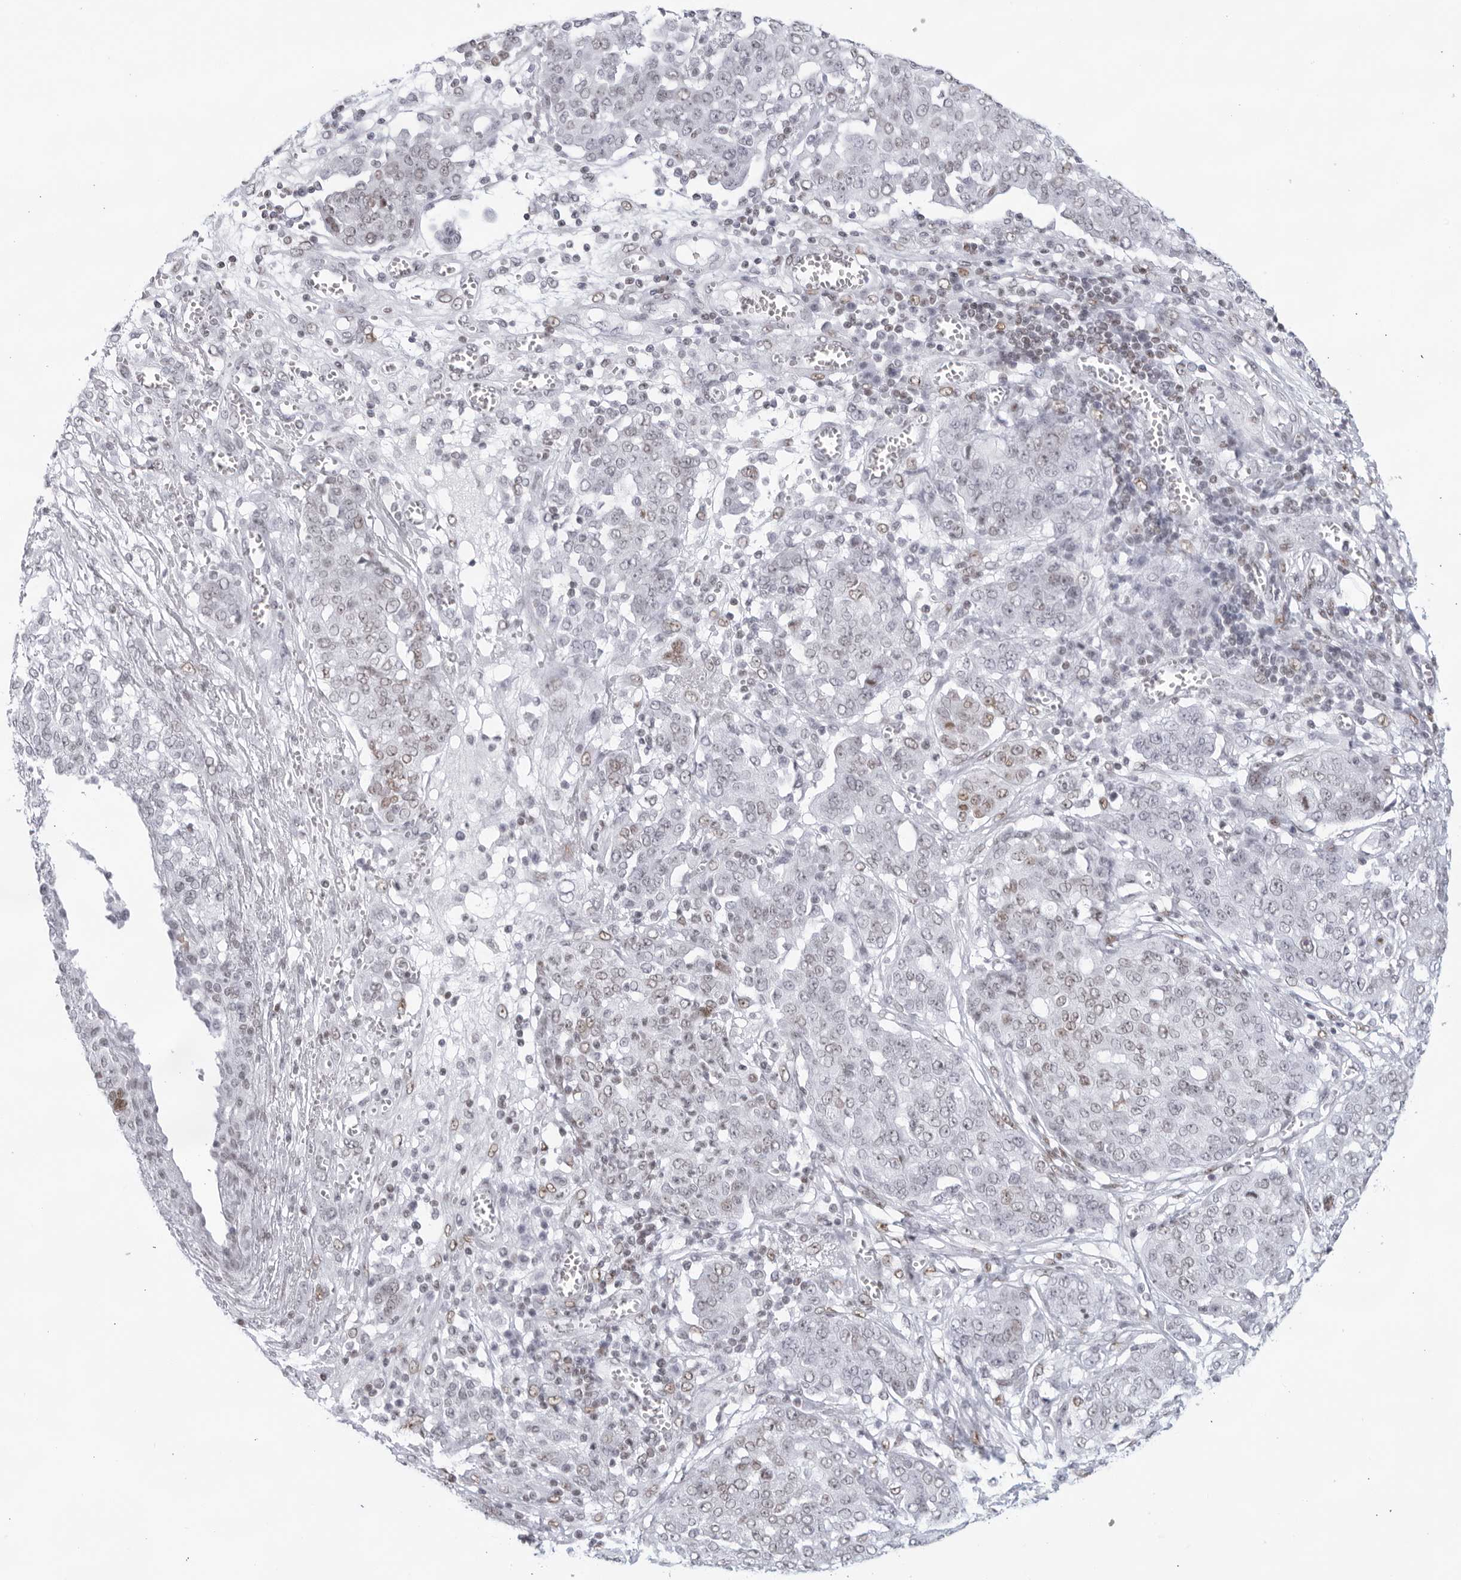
{"staining": {"intensity": "weak", "quantity": "<25%", "location": "nuclear"}, "tissue": "ovarian cancer", "cell_type": "Tumor cells", "image_type": "cancer", "snomed": [{"axis": "morphology", "description": "Cystadenocarcinoma, serous, NOS"}, {"axis": "topography", "description": "Soft tissue"}, {"axis": "topography", "description": "Ovary"}], "caption": "Immunohistochemistry (IHC) photomicrograph of ovarian serous cystadenocarcinoma stained for a protein (brown), which shows no positivity in tumor cells.", "gene": "HP1BP3", "patient": {"sex": "female", "age": 57}}